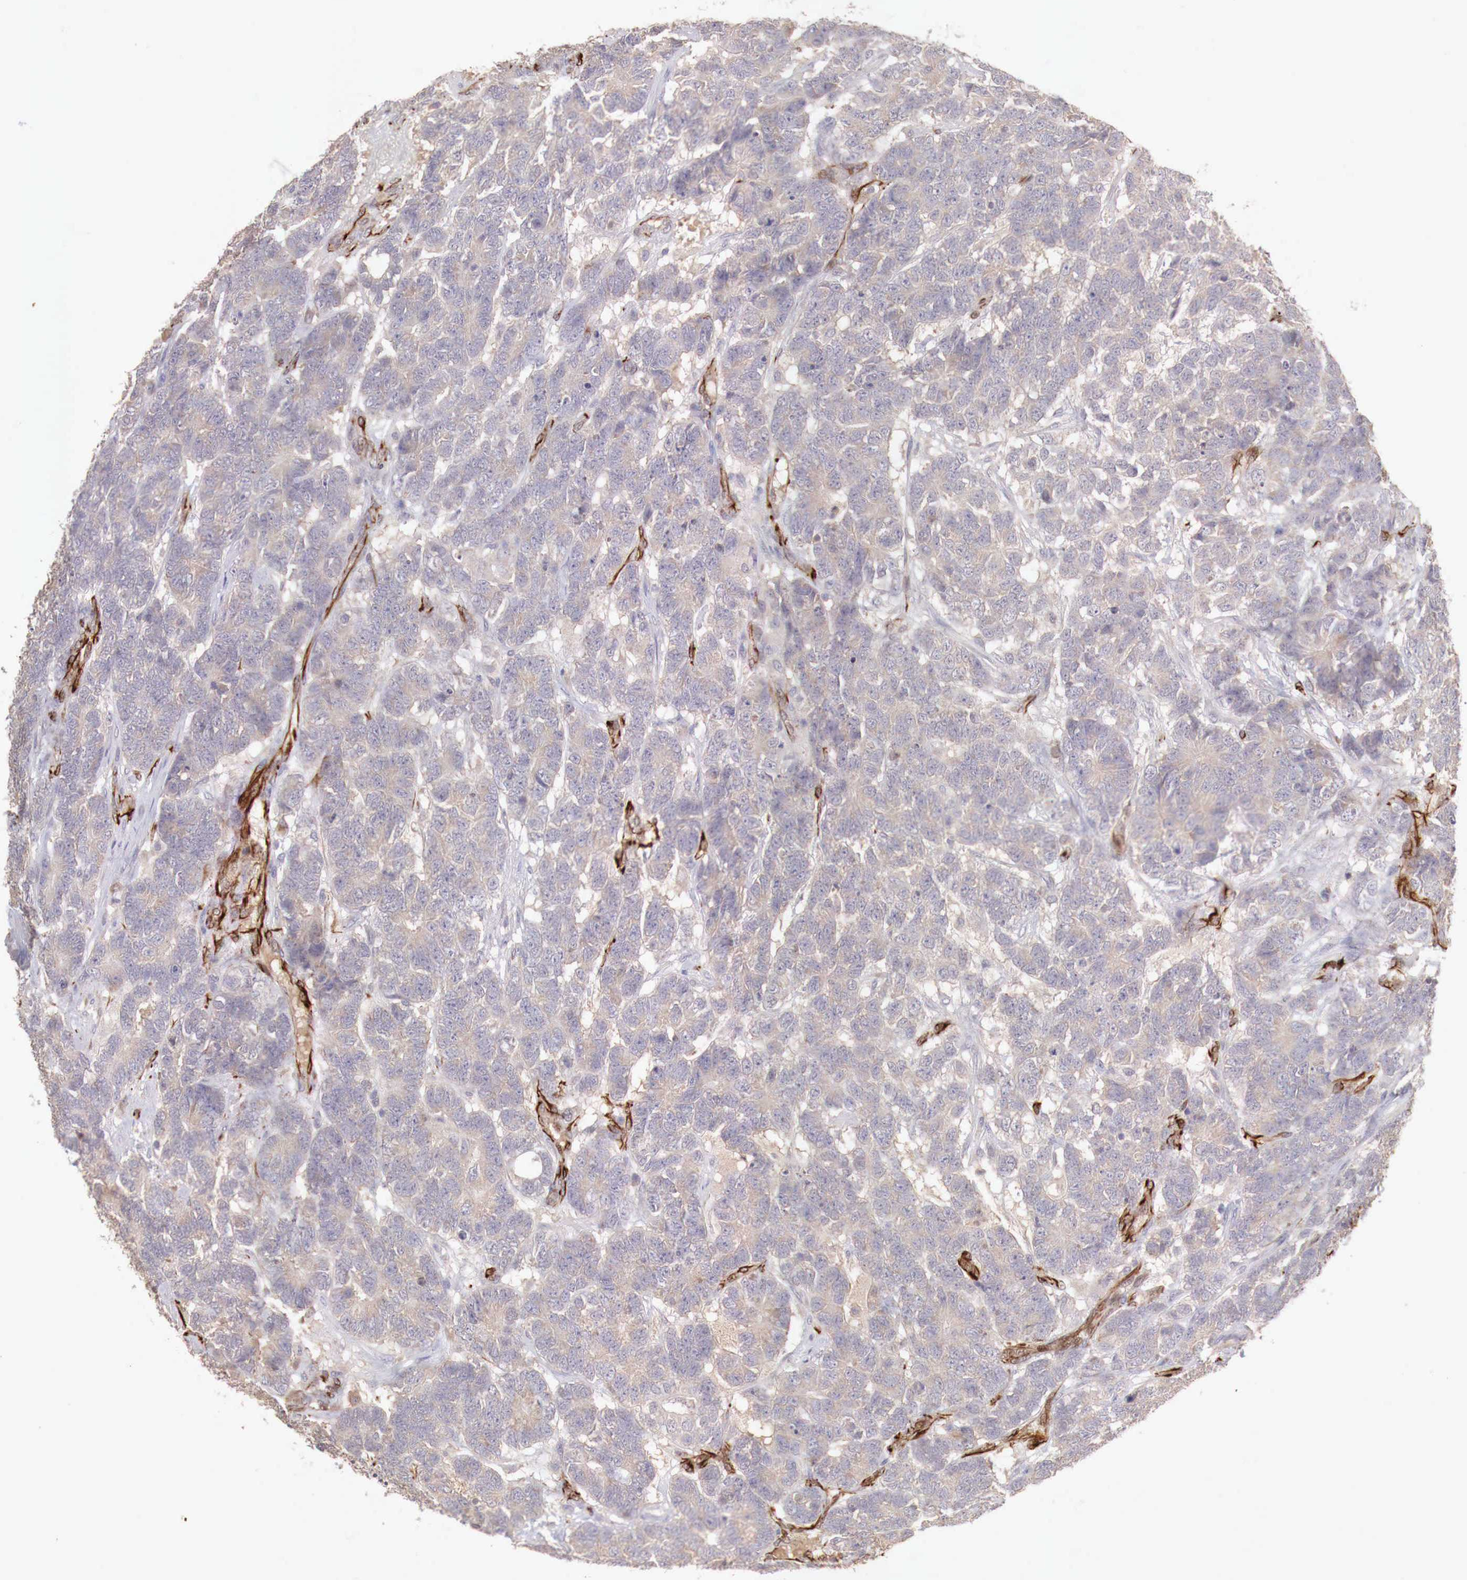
{"staining": {"intensity": "negative", "quantity": "none", "location": "none"}, "tissue": "testis cancer", "cell_type": "Tumor cells", "image_type": "cancer", "snomed": [{"axis": "morphology", "description": "Carcinoma, Embryonal, NOS"}, {"axis": "topography", "description": "Testis"}], "caption": "Protein analysis of testis cancer shows no significant expression in tumor cells.", "gene": "WT1", "patient": {"sex": "male", "age": 26}}